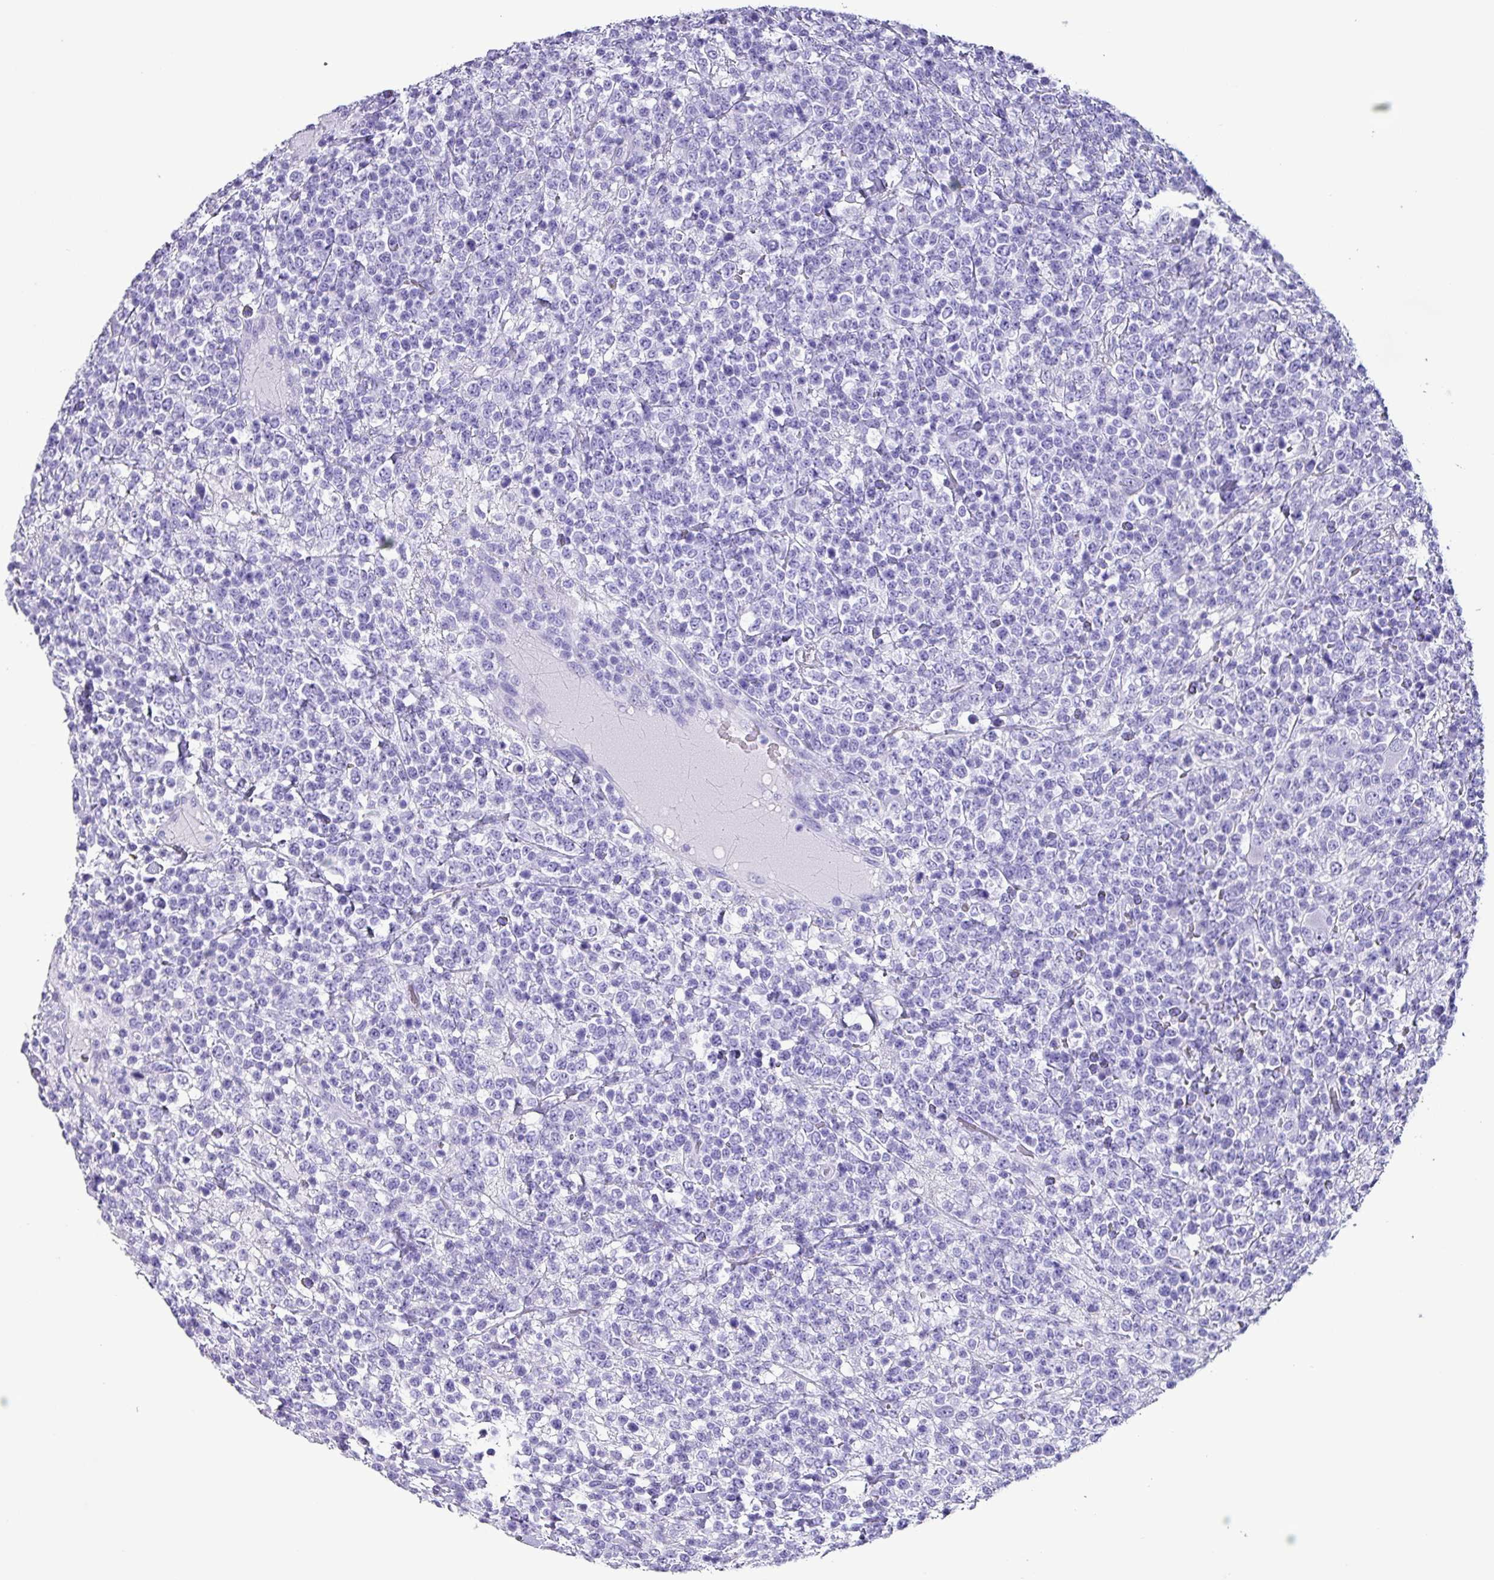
{"staining": {"intensity": "negative", "quantity": "none", "location": "none"}, "tissue": "lymphoma", "cell_type": "Tumor cells", "image_type": "cancer", "snomed": [{"axis": "morphology", "description": "Malignant lymphoma, non-Hodgkin's type, High grade"}, {"axis": "topography", "description": "Colon"}], "caption": "This is an IHC micrograph of lymphoma. There is no positivity in tumor cells.", "gene": "KRT6C", "patient": {"sex": "female", "age": 53}}